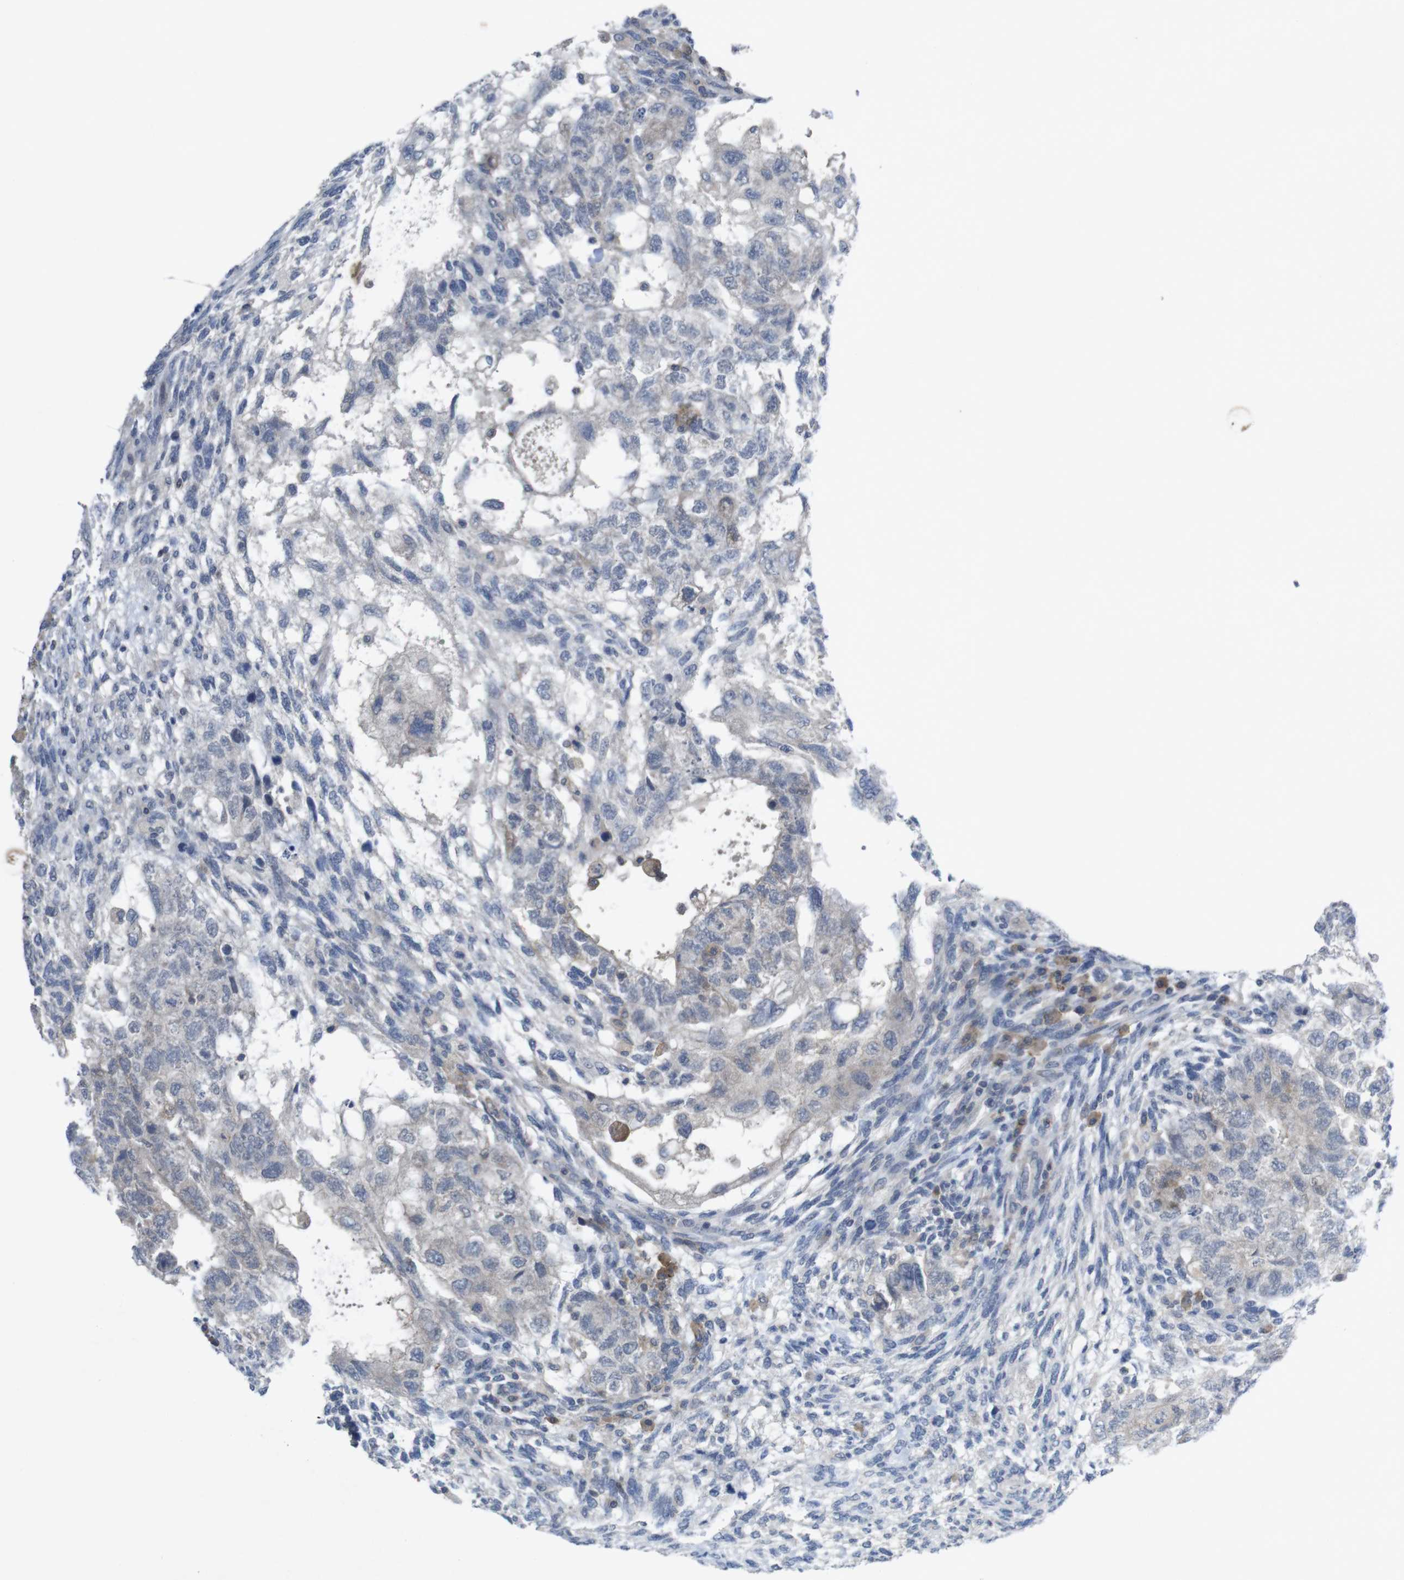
{"staining": {"intensity": "negative", "quantity": "none", "location": "none"}, "tissue": "testis cancer", "cell_type": "Tumor cells", "image_type": "cancer", "snomed": [{"axis": "morphology", "description": "Normal tissue, NOS"}, {"axis": "morphology", "description": "Carcinoma, Embryonal, NOS"}, {"axis": "topography", "description": "Testis"}], "caption": "DAB (3,3'-diaminobenzidine) immunohistochemical staining of human testis cancer (embryonal carcinoma) reveals no significant staining in tumor cells. Brightfield microscopy of immunohistochemistry (IHC) stained with DAB (brown) and hematoxylin (blue), captured at high magnification.", "gene": "SLAMF7", "patient": {"sex": "male", "age": 36}}